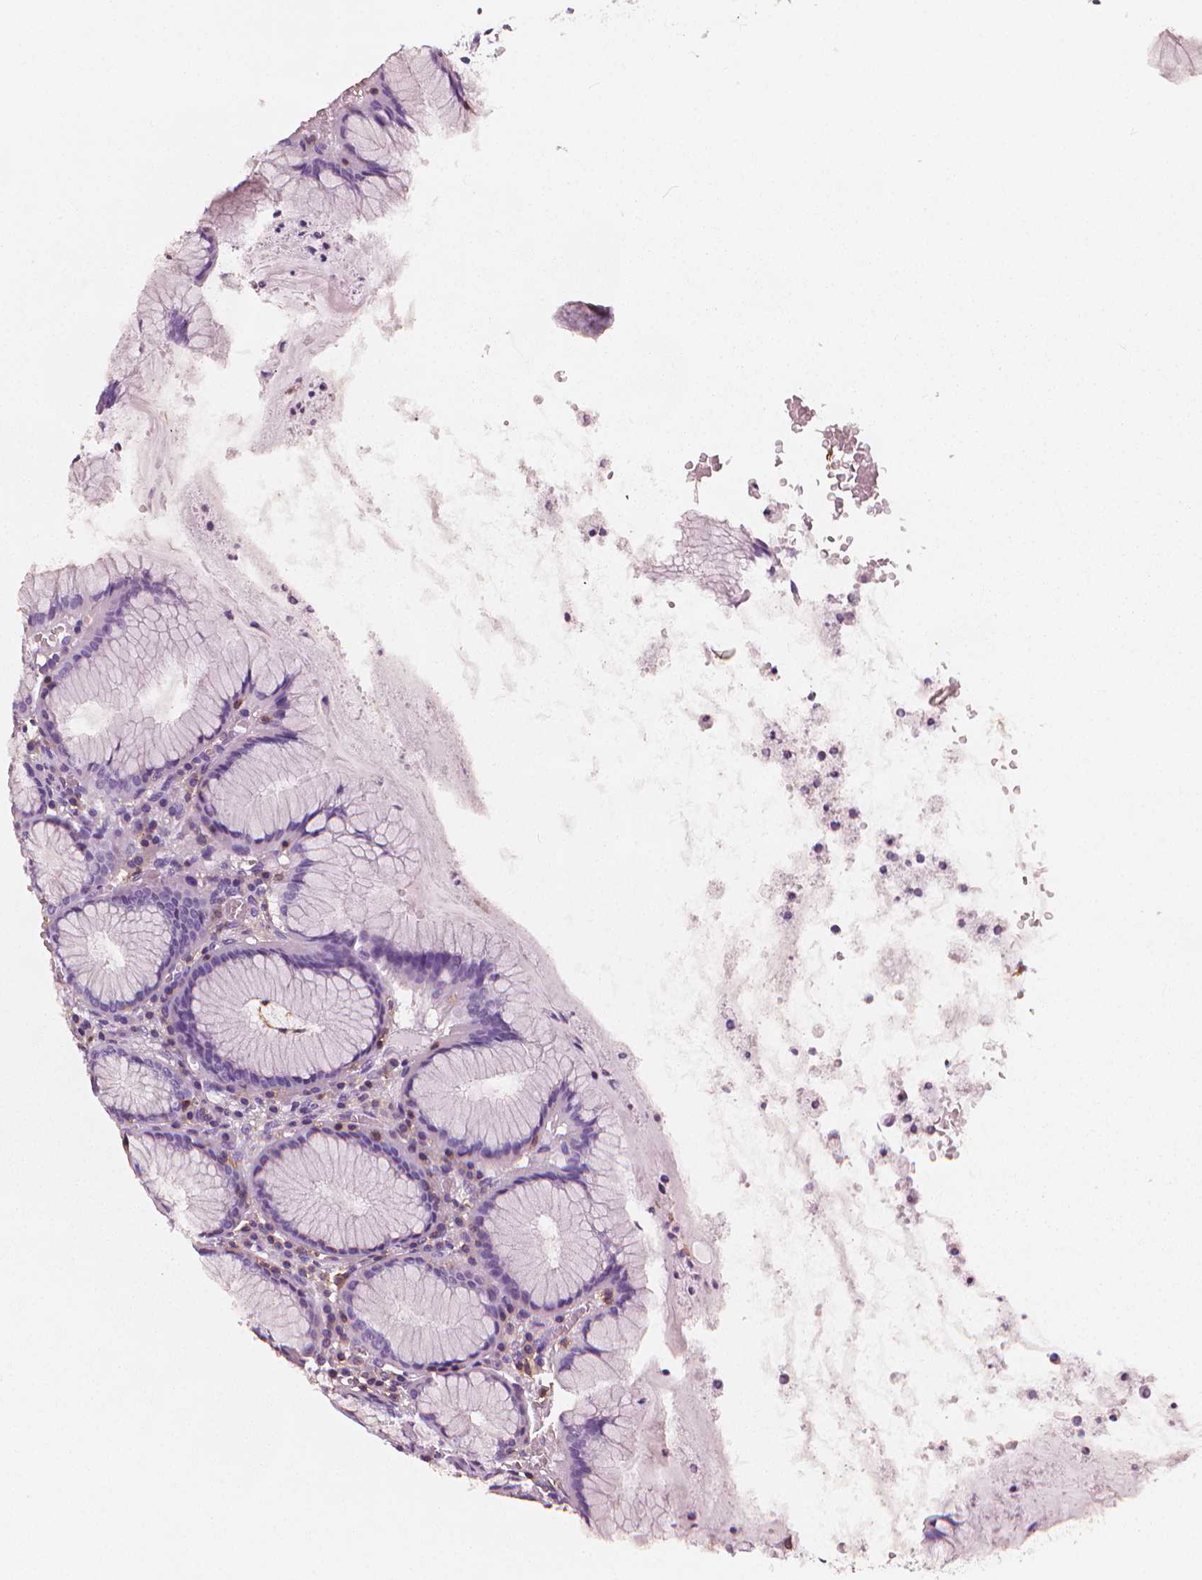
{"staining": {"intensity": "negative", "quantity": "none", "location": "none"}, "tissue": "stomach", "cell_type": "Glandular cells", "image_type": "normal", "snomed": [{"axis": "morphology", "description": "Normal tissue, NOS"}, {"axis": "topography", "description": "Stomach"}], "caption": "IHC of normal stomach shows no expression in glandular cells.", "gene": "PTPRC", "patient": {"sex": "male", "age": 55}}